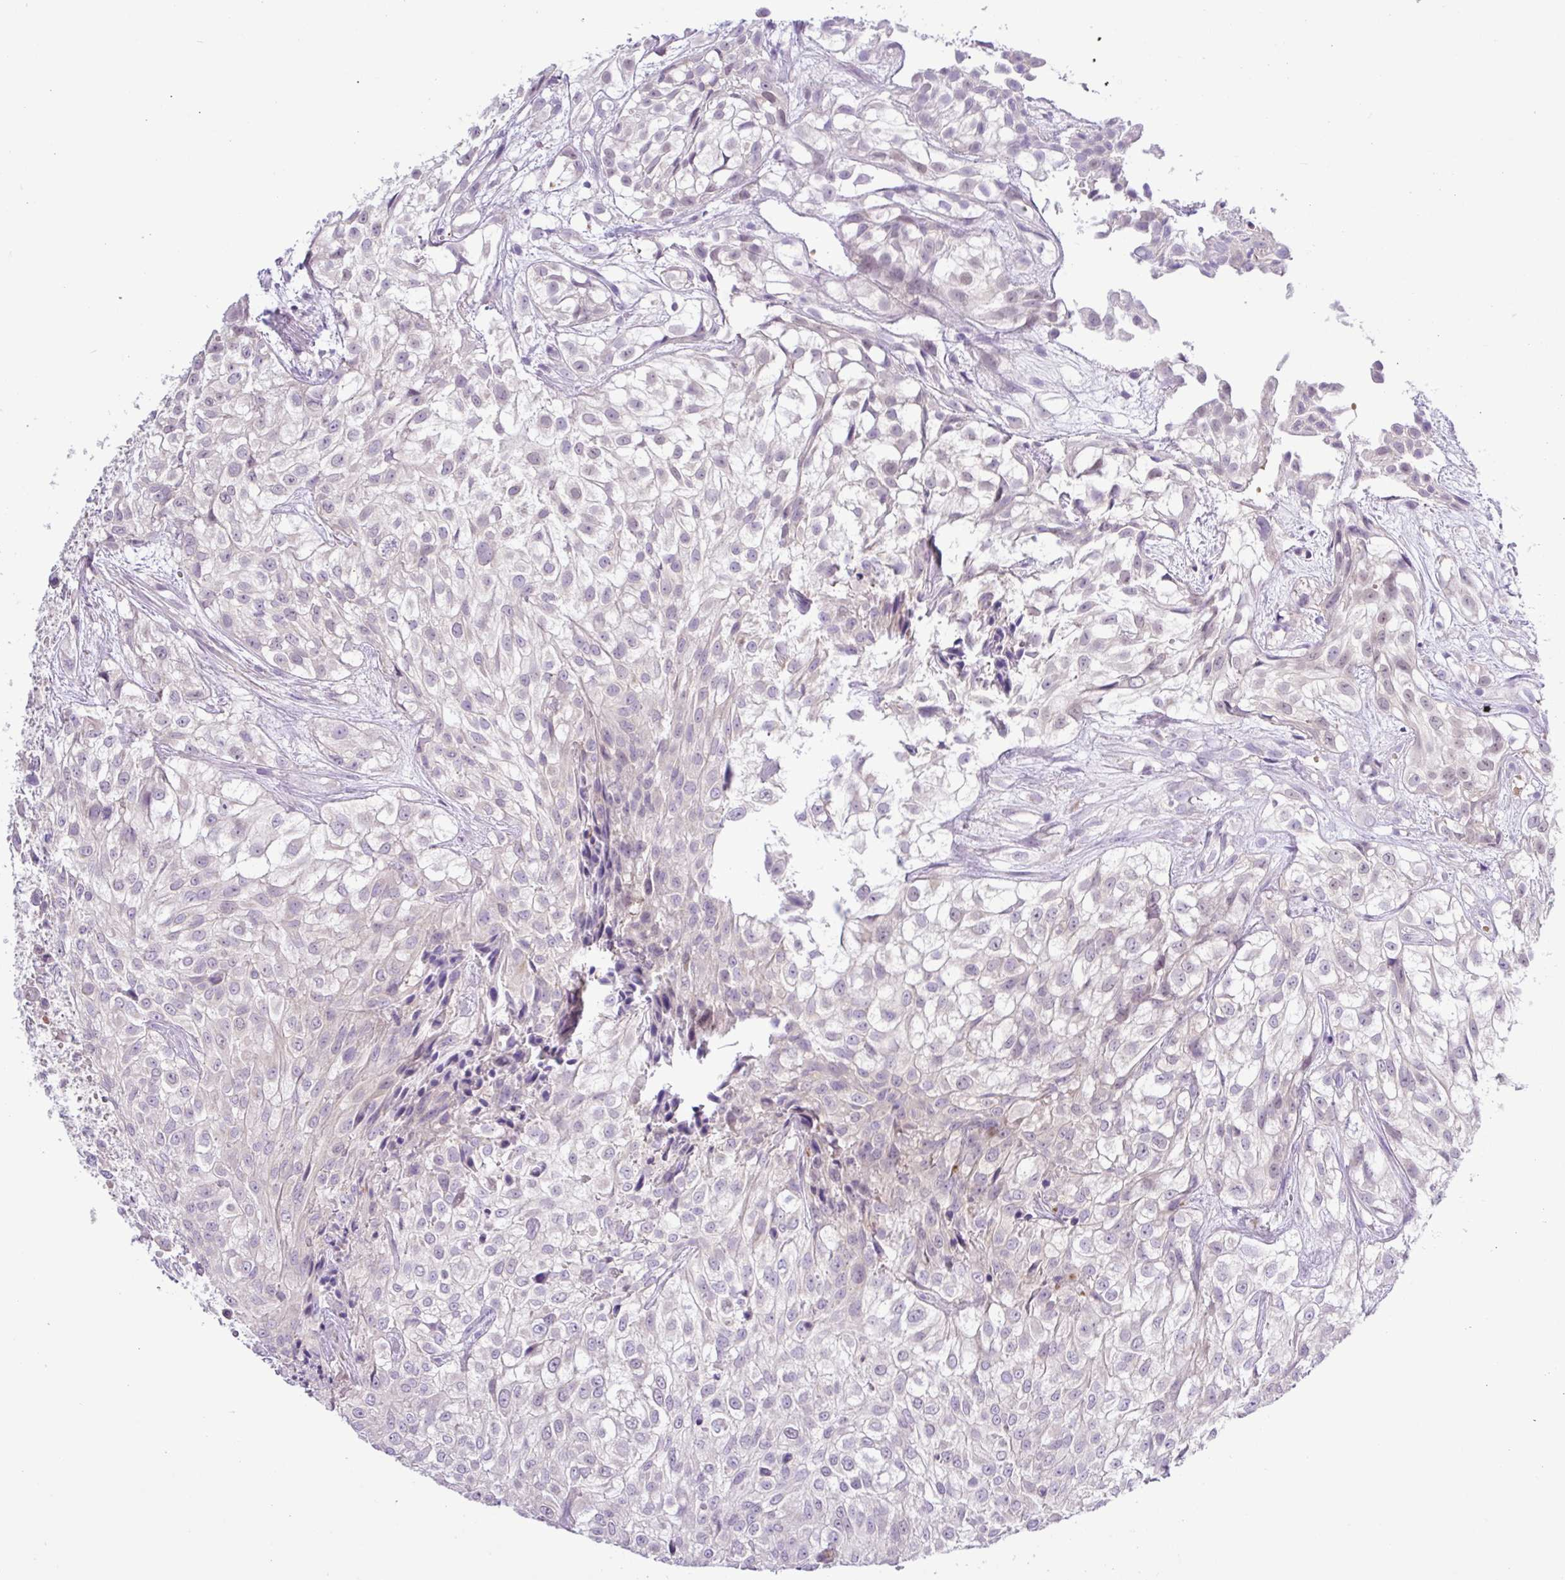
{"staining": {"intensity": "negative", "quantity": "none", "location": "none"}, "tissue": "urothelial cancer", "cell_type": "Tumor cells", "image_type": "cancer", "snomed": [{"axis": "morphology", "description": "Urothelial carcinoma, High grade"}, {"axis": "topography", "description": "Urinary bladder"}], "caption": "Immunohistochemistry of urothelial carcinoma (high-grade) reveals no expression in tumor cells.", "gene": "TONSL", "patient": {"sex": "male", "age": 56}}